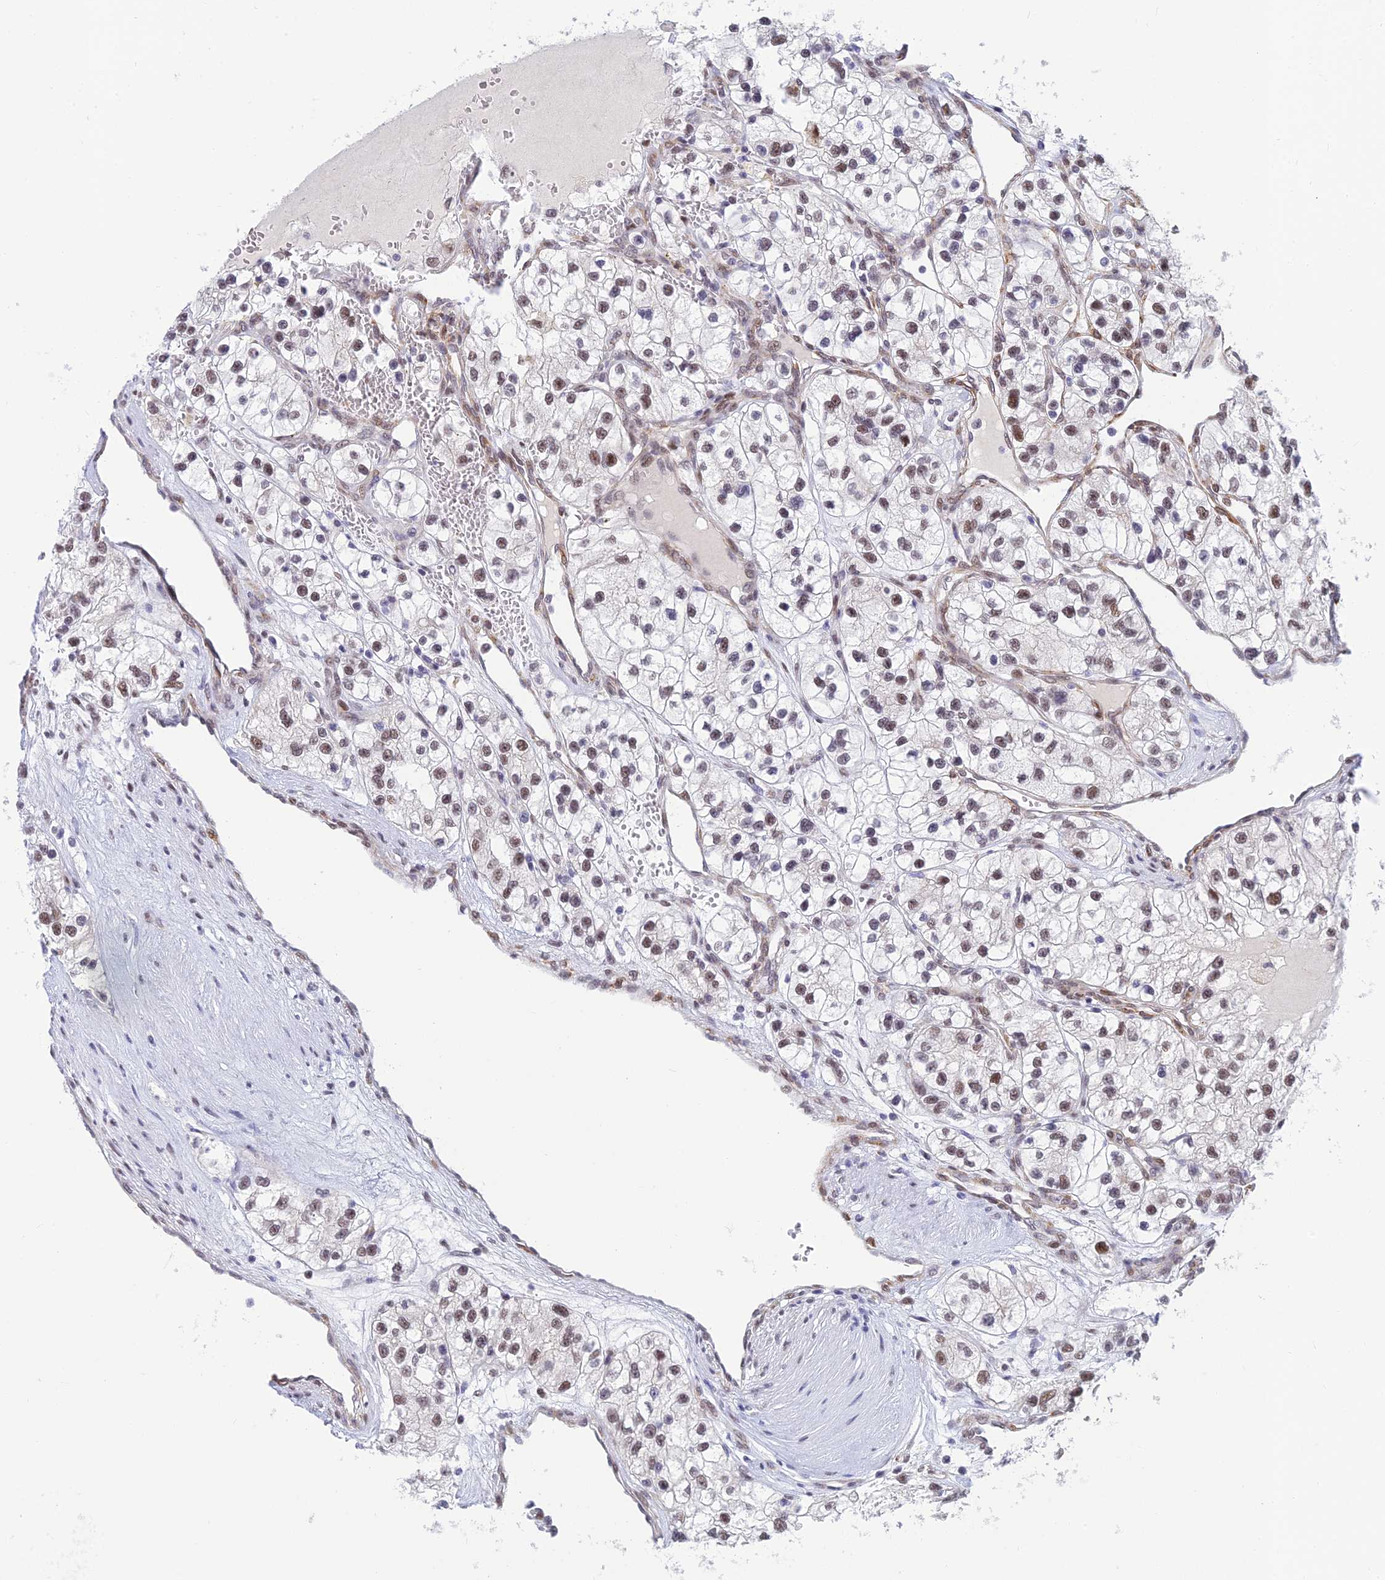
{"staining": {"intensity": "weak", "quantity": "25%-75%", "location": "nuclear"}, "tissue": "renal cancer", "cell_type": "Tumor cells", "image_type": "cancer", "snomed": [{"axis": "morphology", "description": "Adenocarcinoma, NOS"}, {"axis": "topography", "description": "Kidney"}], "caption": "Renal cancer stained with a brown dye shows weak nuclear positive staining in approximately 25%-75% of tumor cells.", "gene": "CLK4", "patient": {"sex": "female", "age": 57}}